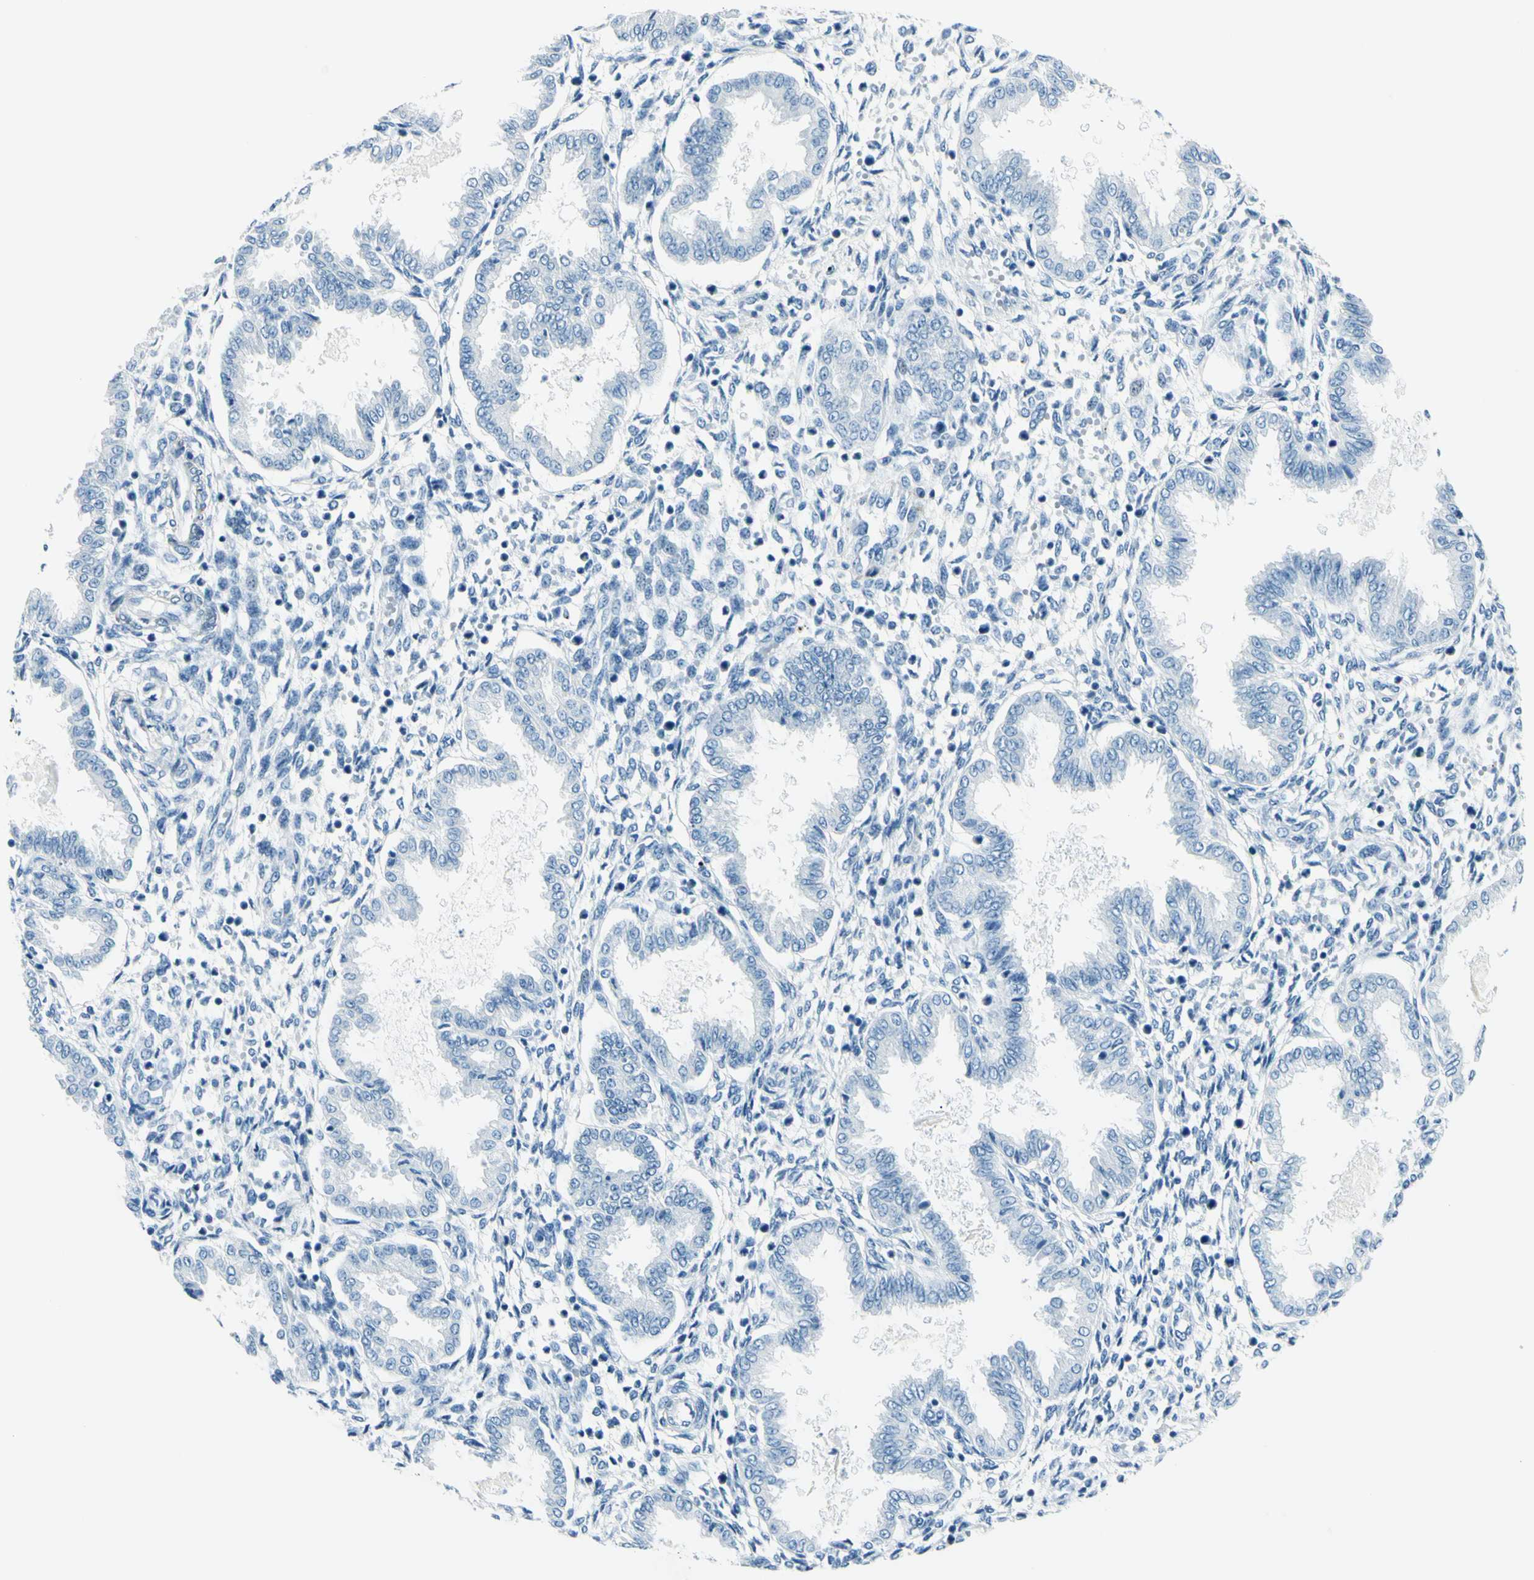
{"staining": {"intensity": "negative", "quantity": "none", "location": "none"}, "tissue": "endometrium", "cell_type": "Cells in endometrial stroma", "image_type": "normal", "snomed": [{"axis": "morphology", "description": "Normal tissue, NOS"}, {"axis": "topography", "description": "Endometrium"}], "caption": "Immunohistochemical staining of benign human endometrium shows no significant positivity in cells in endometrial stroma.", "gene": "CDH15", "patient": {"sex": "female", "age": 33}}